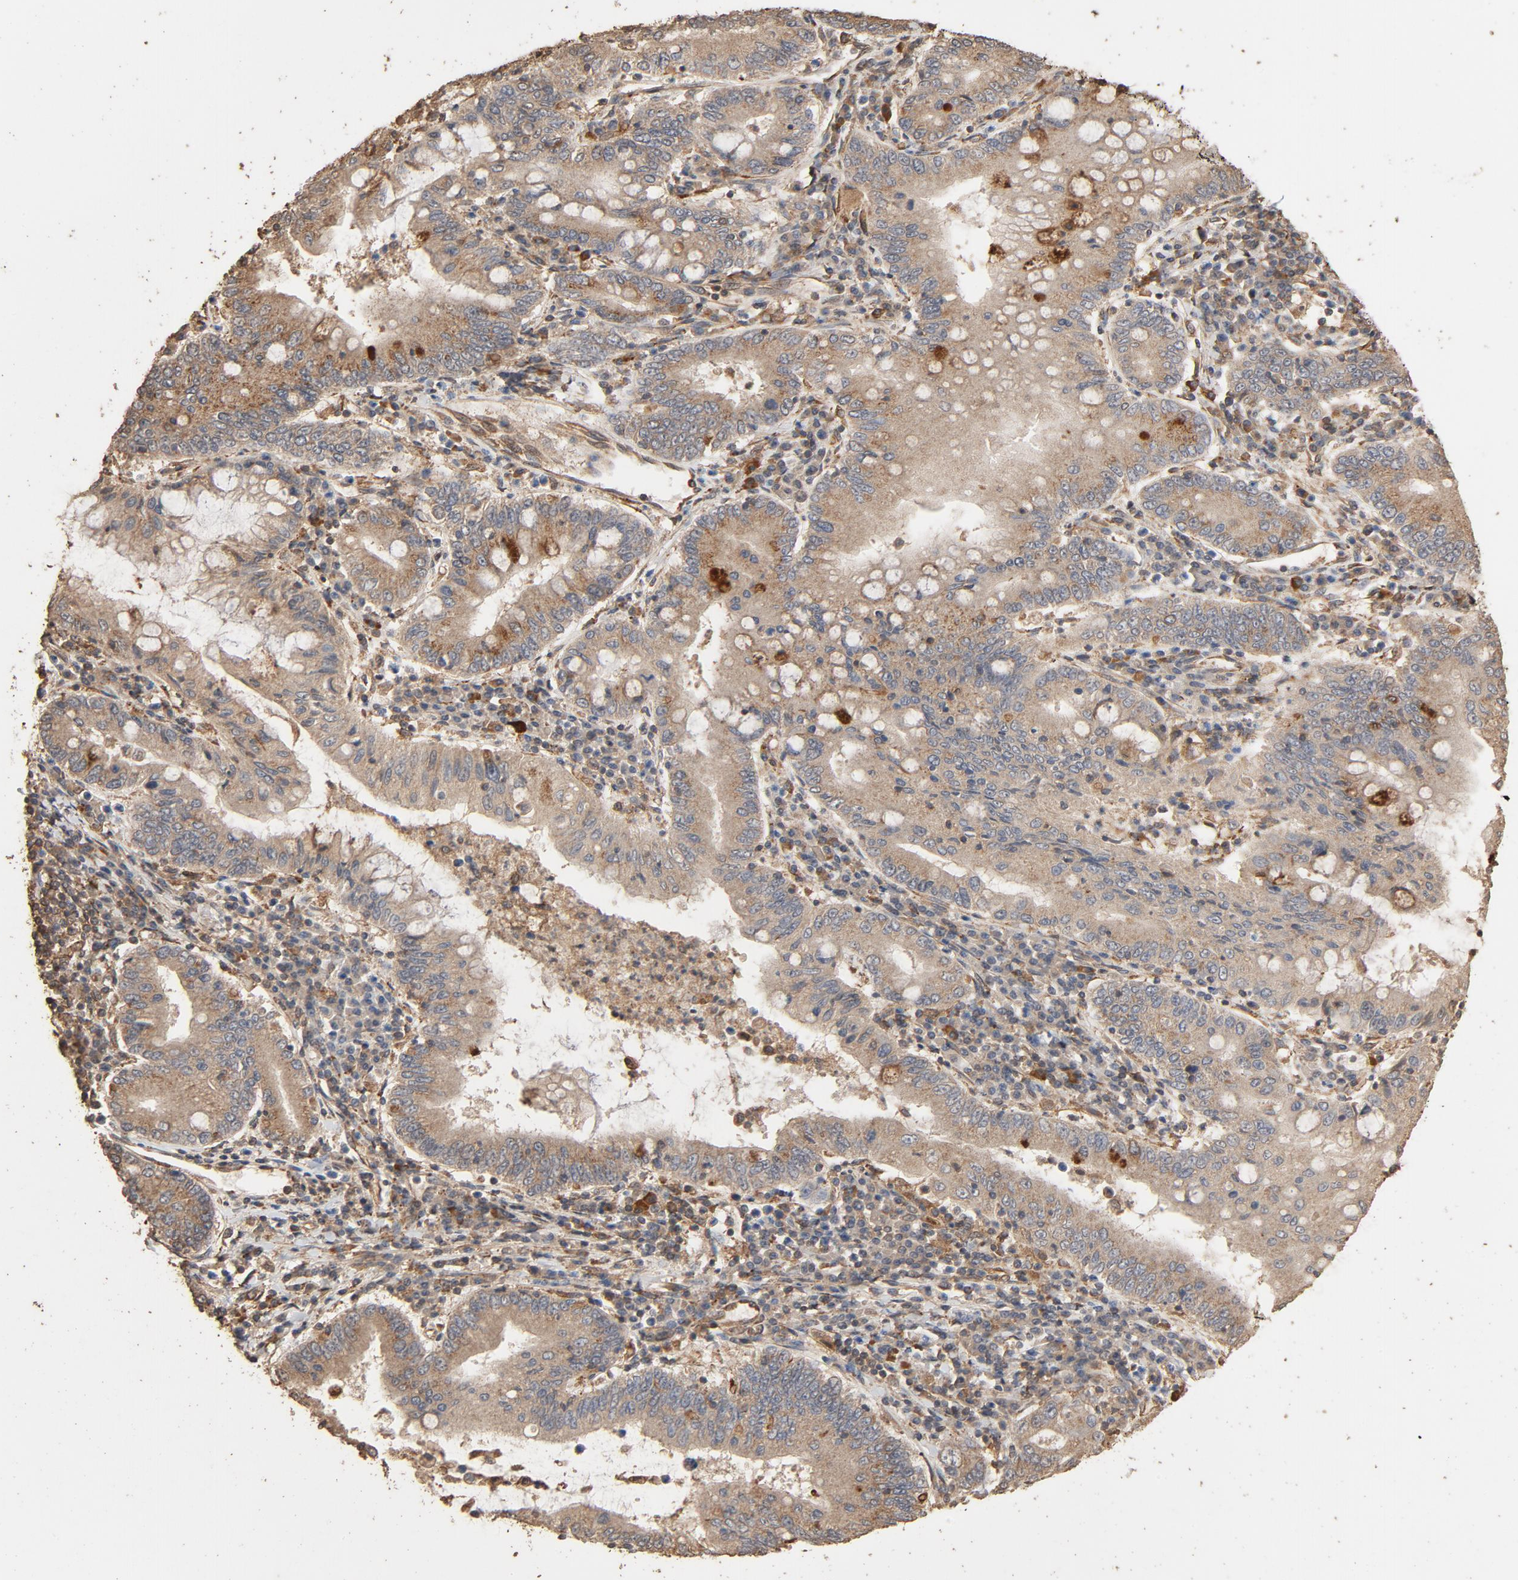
{"staining": {"intensity": "moderate", "quantity": "25%-75%", "location": "cytoplasmic/membranous"}, "tissue": "stomach cancer", "cell_type": "Tumor cells", "image_type": "cancer", "snomed": [{"axis": "morphology", "description": "Normal tissue, NOS"}, {"axis": "morphology", "description": "Adenocarcinoma, NOS"}, {"axis": "topography", "description": "Esophagus"}, {"axis": "topography", "description": "Stomach, upper"}, {"axis": "topography", "description": "Peripheral nerve tissue"}], "caption": "An image of human stomach cancer stained for a protein demonstrates moderate cytoplasmic/membranous brown staining in tumor cells.", "gene": "RPS6KA6", "patient": {"sex": "male", "age": 62}}